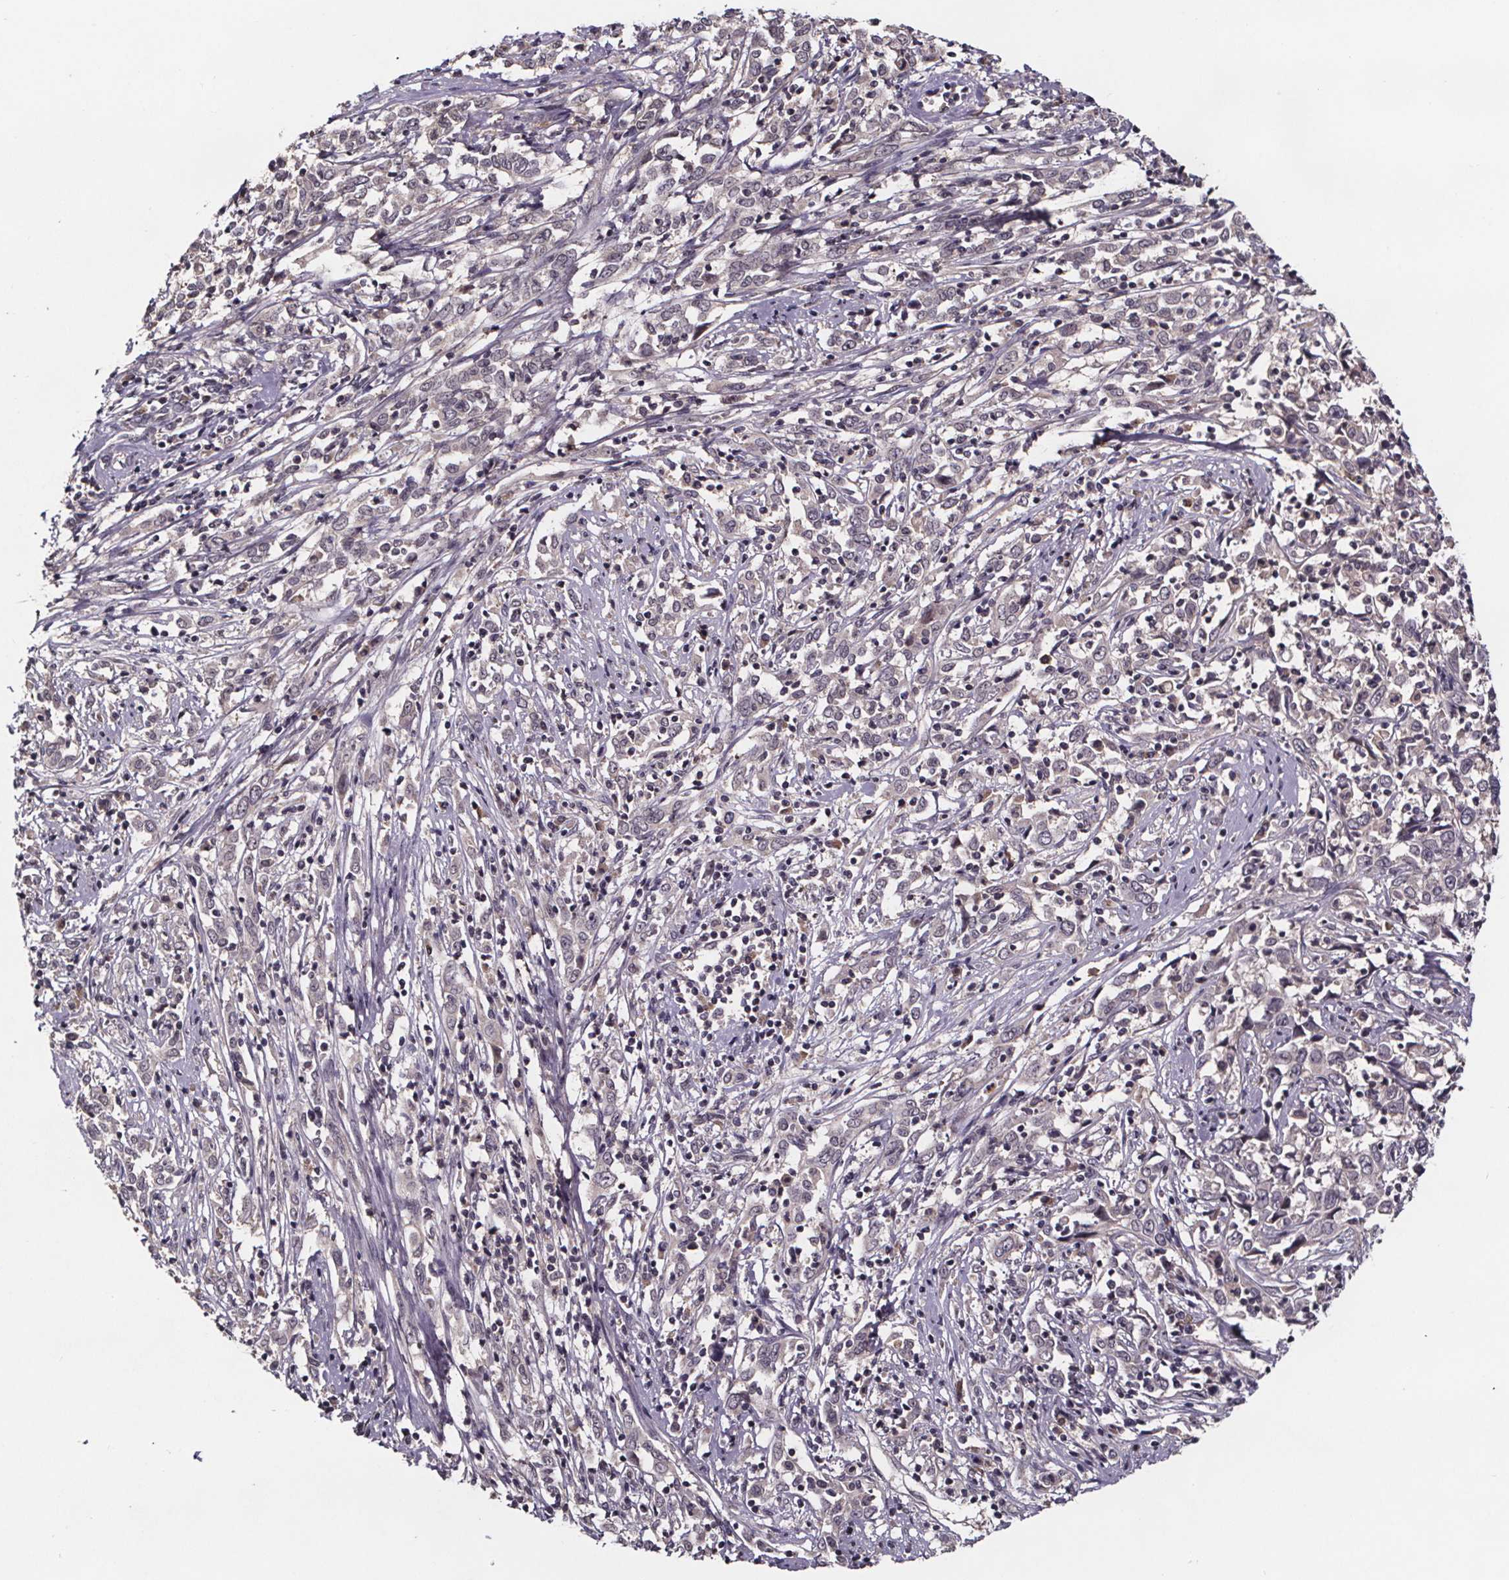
{"staining": {"intensity": "weak", "quantity": "<25%", "location": "cytoplasmic/membranous"}, "tissue": "cervical cancer", "cell_type": "Tumor cells", "image_type": "cancer", "snomed": [{"axis": "morphology", "description": "Adenocarcinoma, NOS"}, {"axis": "topography", "description": "Cervix"}], "caption": "A micrograph of cervical cancer stained for a protein exhibits no brown staining in tumor cells.", "gene": "SMIM1", "patient": {"sex": "female", "age": 40}}